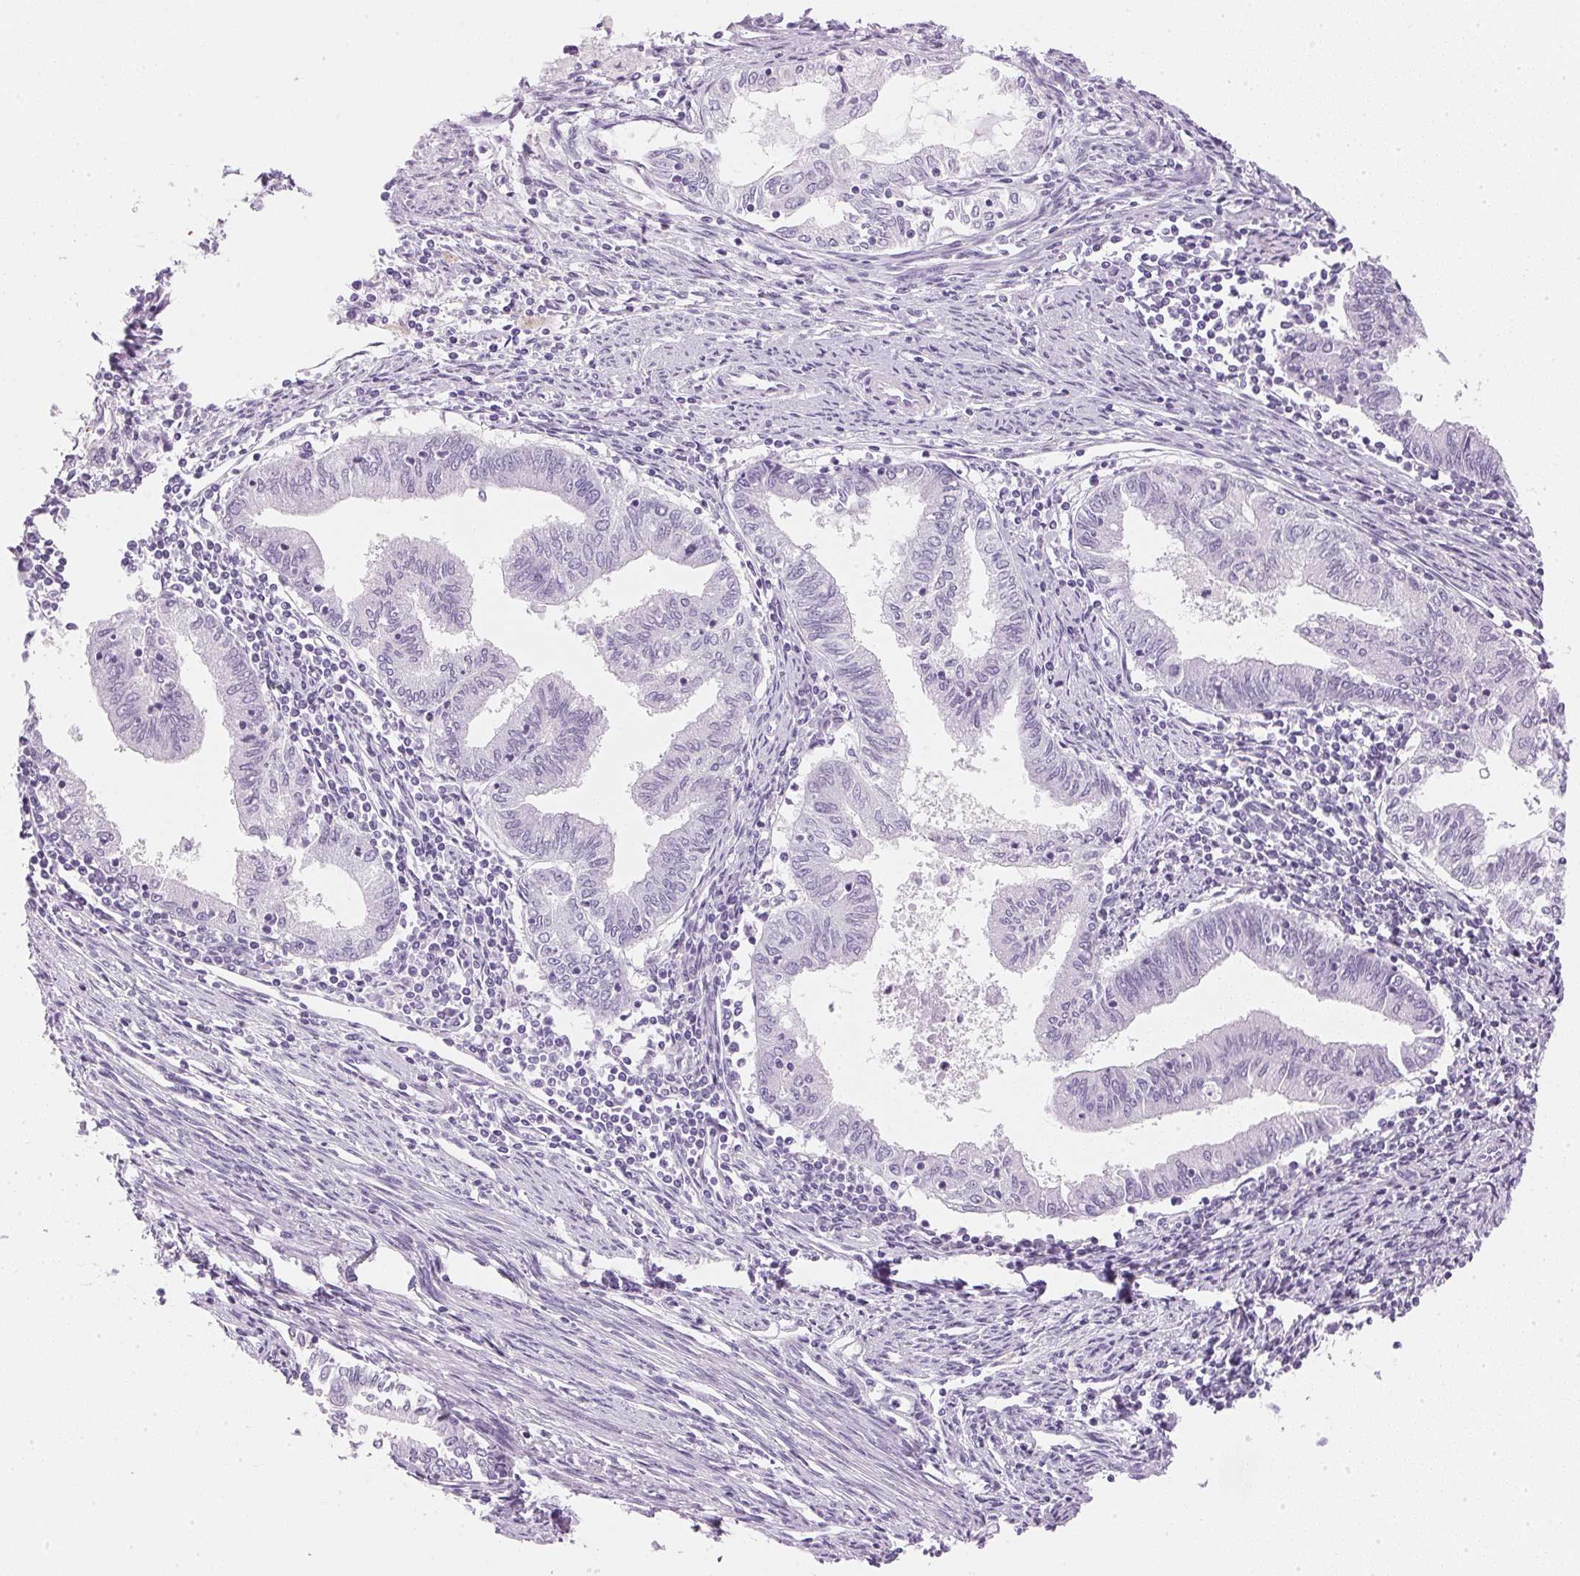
{"staining": {"intensity": "negative", "quantity": "none", "location": "none"}, "tissue": "endometrial cancer", "cell_type": "Tumor cells", "image_type": "cancer", "snomed": [{"axis": "morphology", "description": "Adenocarcinoma, NOS"}, {"axis": "topography", "description": "Endometrium"}], "caption": "An image of adenocarcinoma (endometrial) stained for a protein exhibits no brown staining in tumor cells.", "gene": "IGFBP1", "patient": {"sex": "female", "age": 79}}